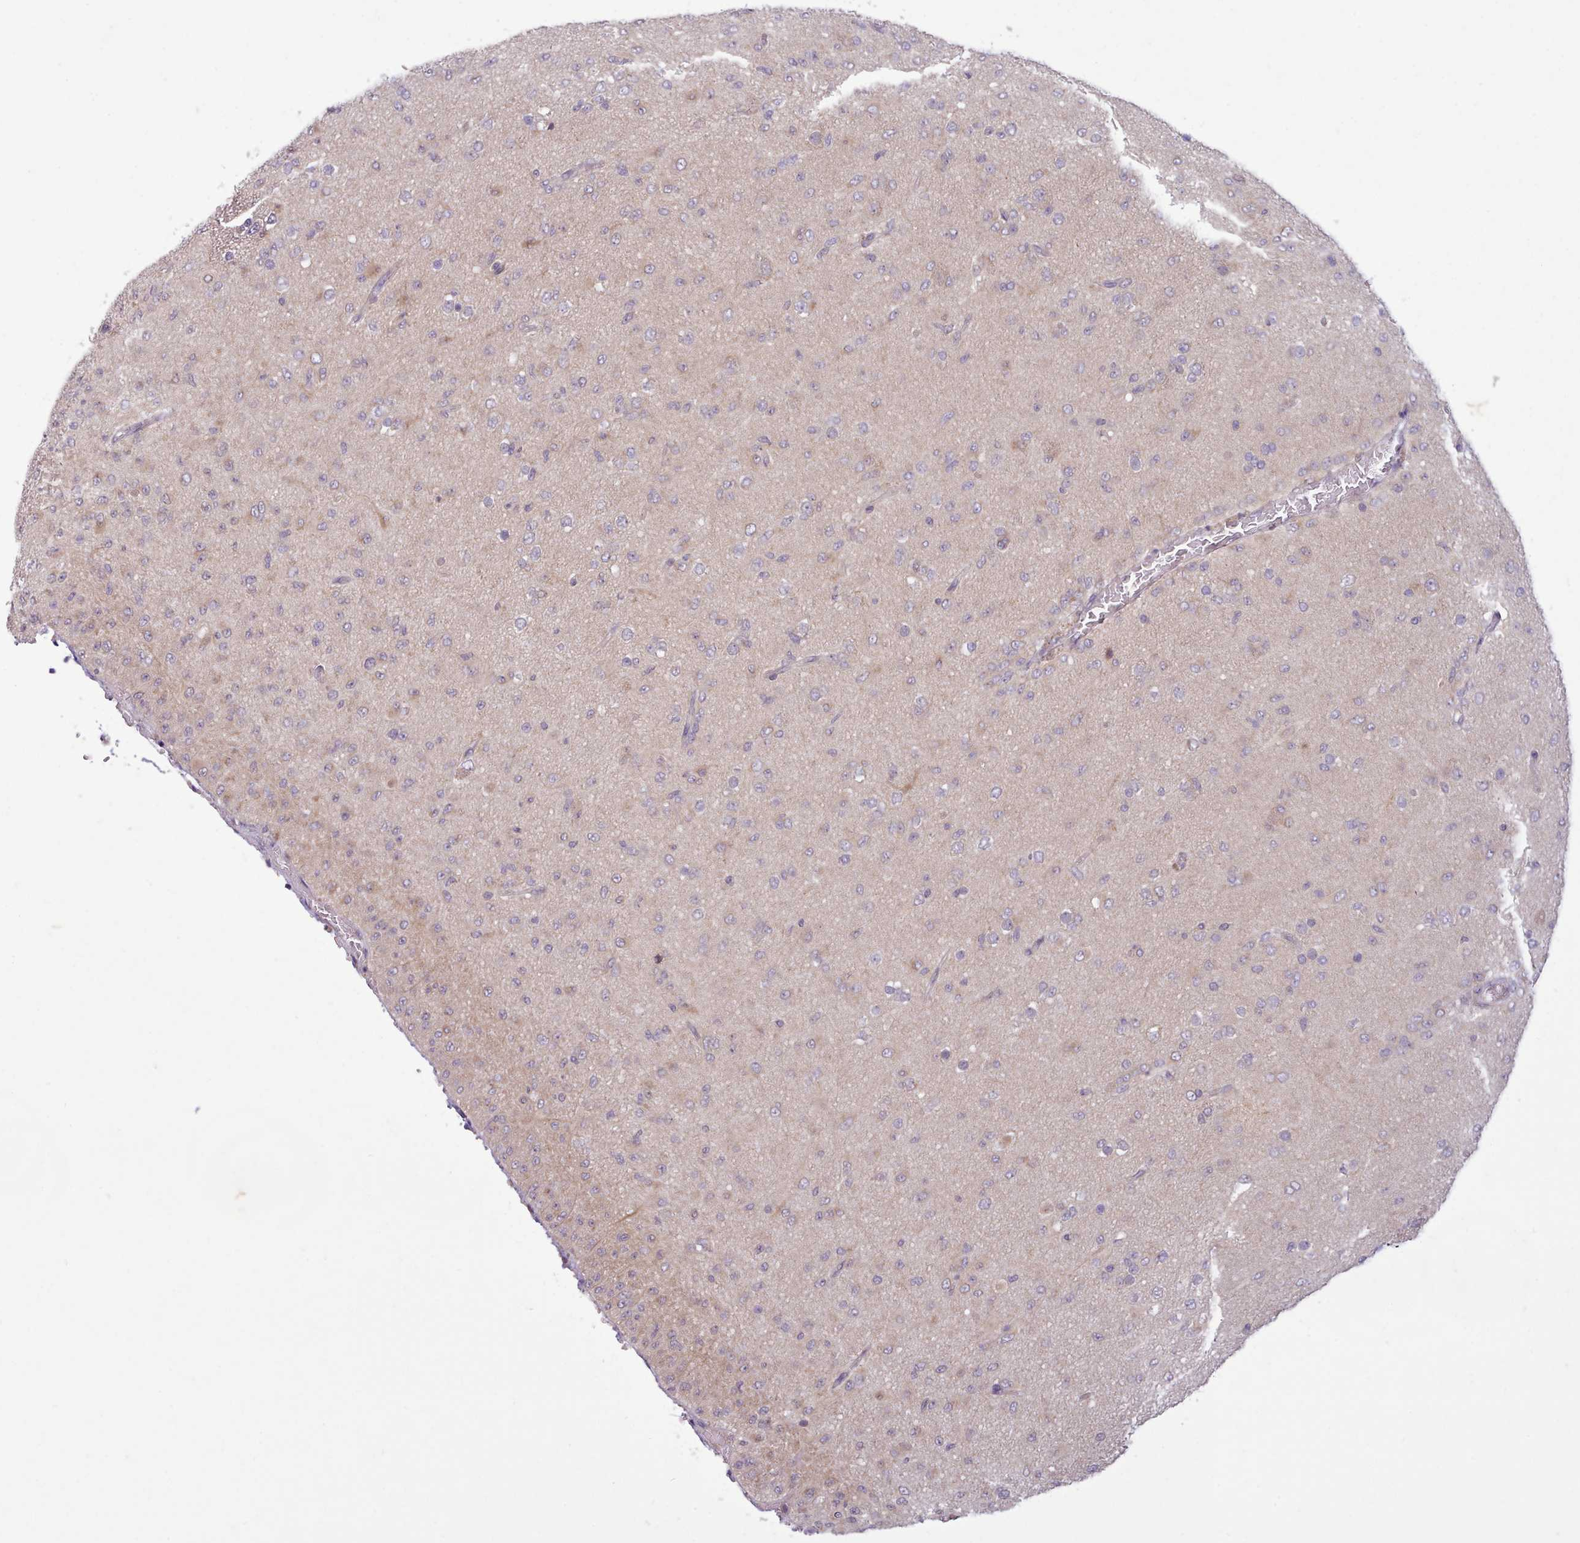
{"staining": {"intensity": "weak", "quantity": "<25%", "location": "cytoplasmic/membranous"}, "tissue": "glioma", "cell_type": "Tumor cells", "image_type": "cancer", "snomed": [{"axis": "morphology", "description": "Glioma, malignant, Low grade"}, {"axis": "topography", "description": "Brain"}], "caption": "This image is of low-grade glioma (malignant) stained with immunohistochemistry (IHC) to label a protein in brown with the nuclei are counter-stained blue. There is no expression in tumor cells. Brightfield microscopy of immunohistochemistry (IHC) stained with DAB (brown) and hematoxylin (blue), captured at high magnification.", "gene": "NMRK1", "patient": {"sex": "male", "age": 65}}